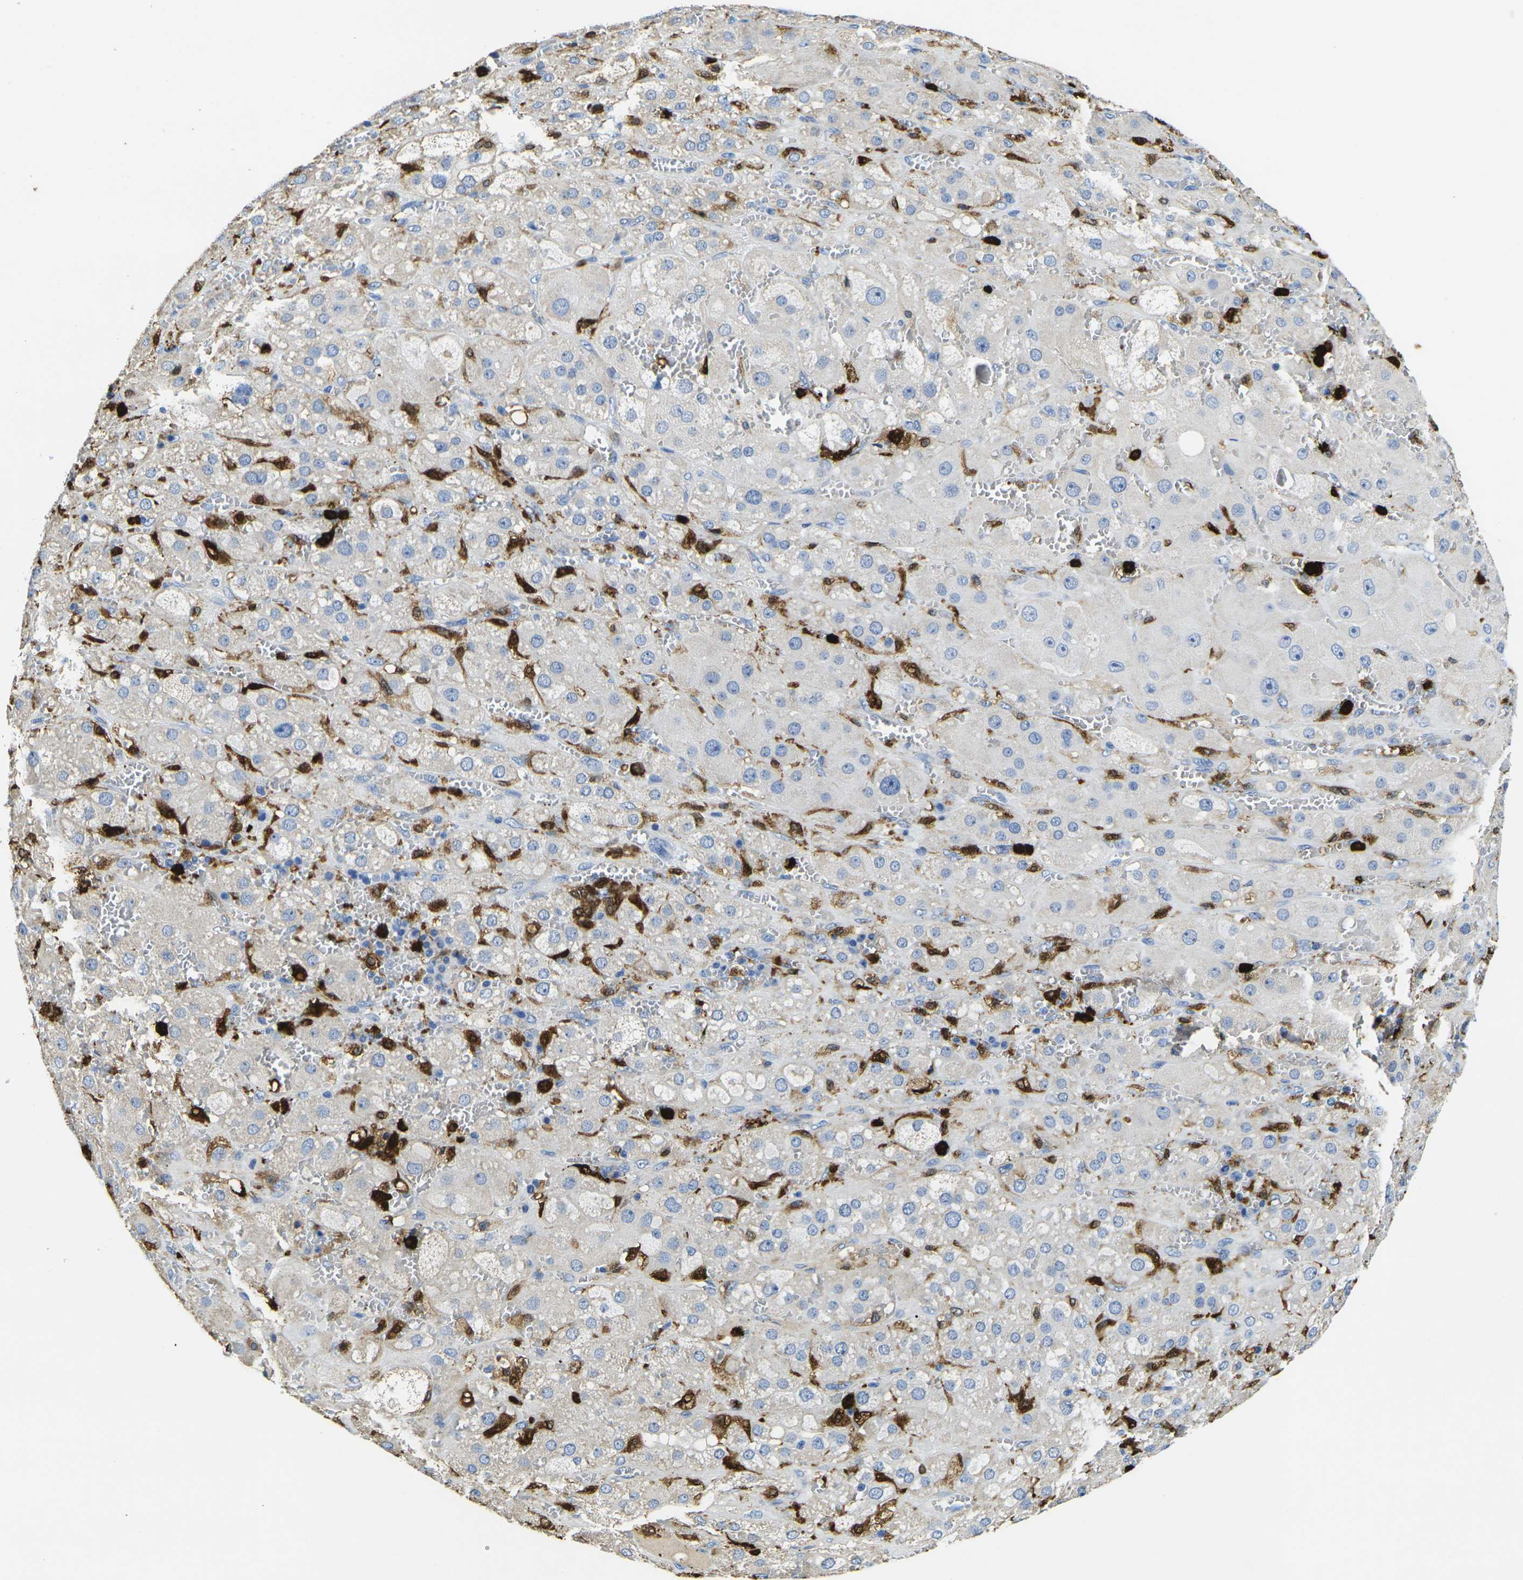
{"staining": {"intensity": "negative", "quantity": "none", "location": "none"}, "tissue": "adrenal gland", "cell_type": "Glandular cells", "image_type": "normal", "snomed": [{"axis": "morphology", "description": "Normal tissue, NOS"}, {"axis": "topography", "description": "Adrenal gland"}], "caption": "Human adrenal gland stained for a protein using IHC reveals no expression in glandular cells.", "gene": "S100A9", "patient": {"sex": "female", "age": 47}}